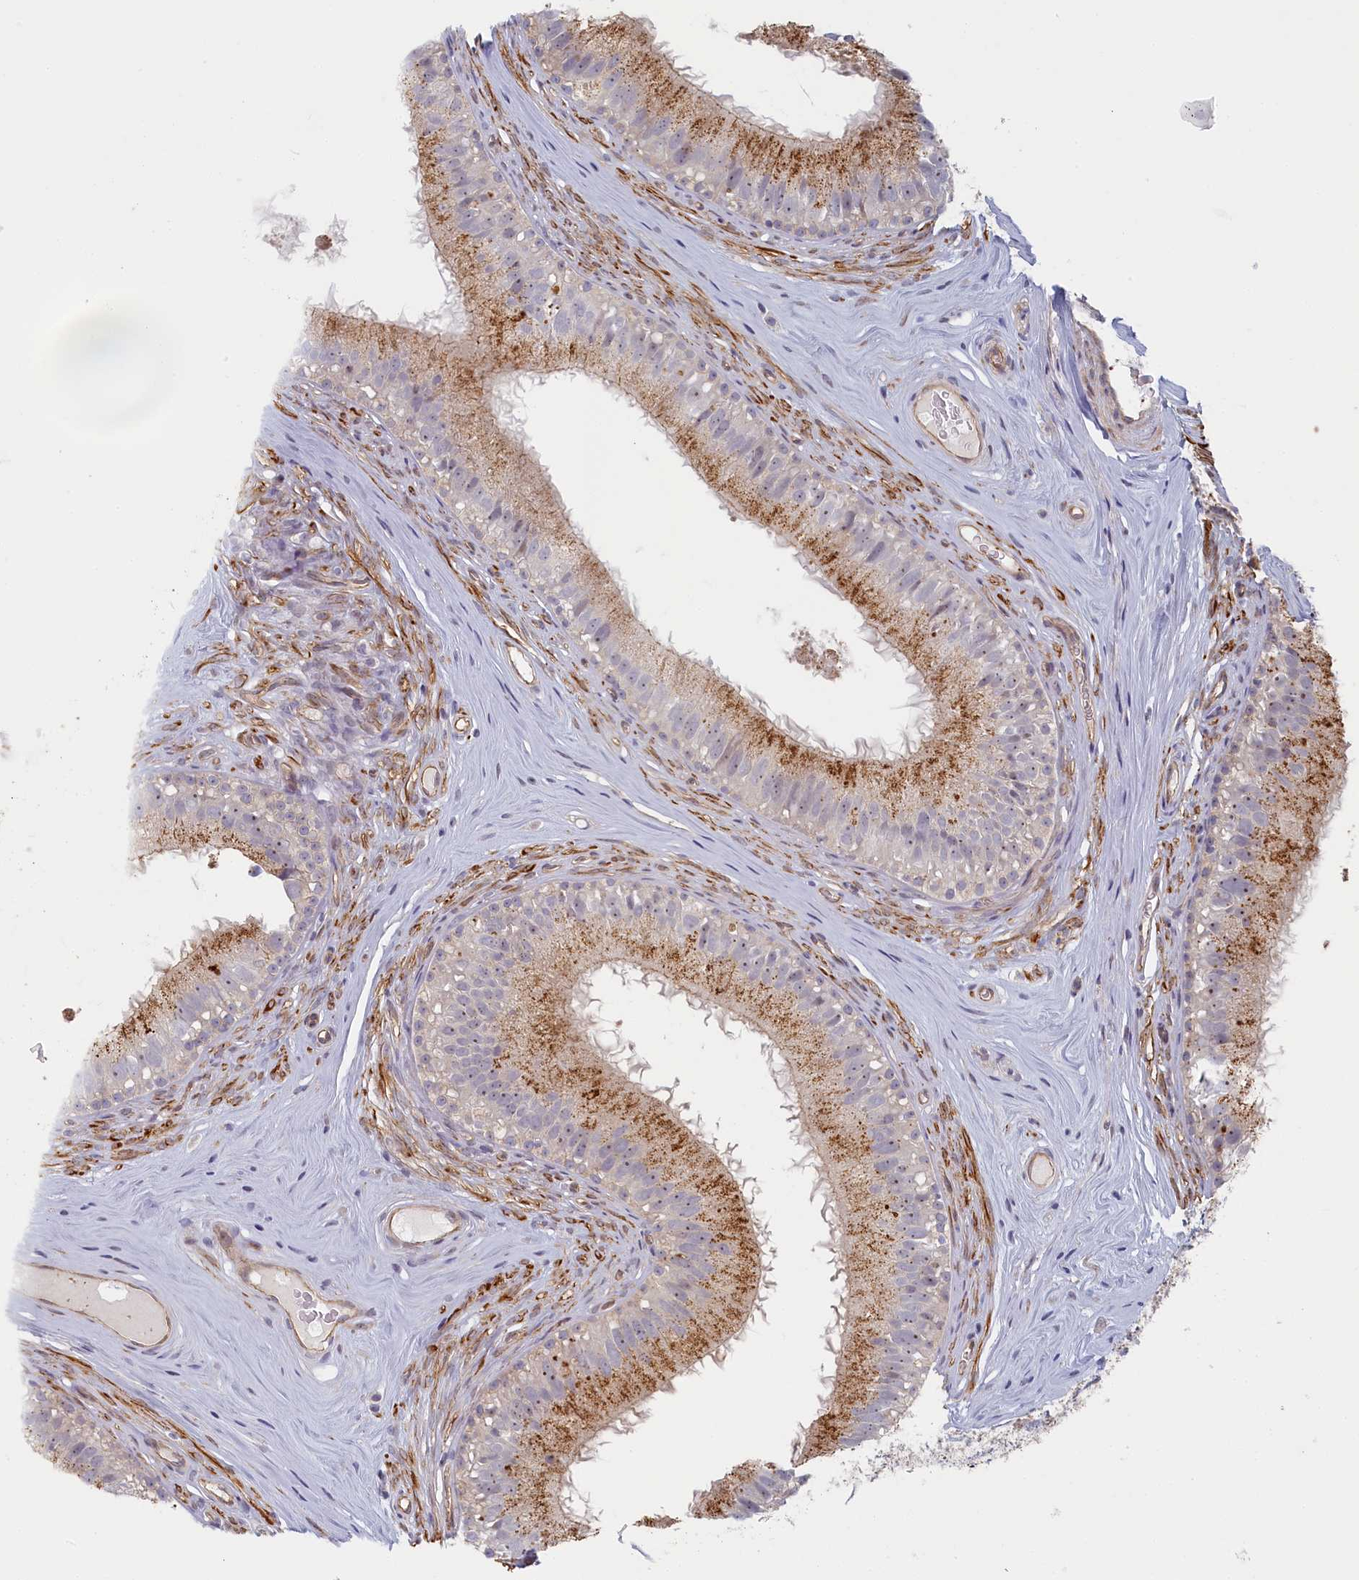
{"staining": {"intensity": "moderate", "quantity": "25%-75%", "location": "cytoplasmic/membranous"}, "tissue": "epididymis", "cell_type": "Glandular cells", "image_type": "normal", "snomed": [{"axis": "morphology", "description": "Normal tissue, NOS"}, {"axis": "topography", "description": "Epididymis"}], "caption": "A micrograph of human epididymis stained for a protein shows moderate cytoplasmic/membranous brown staining in glandular cells. (Stains: DAB in brown, nuclei in blue, Microscopy: brightfield microscopy at high magnification).", "gene": "INTS4", "patient": {"sex": "male", "age": 45}}